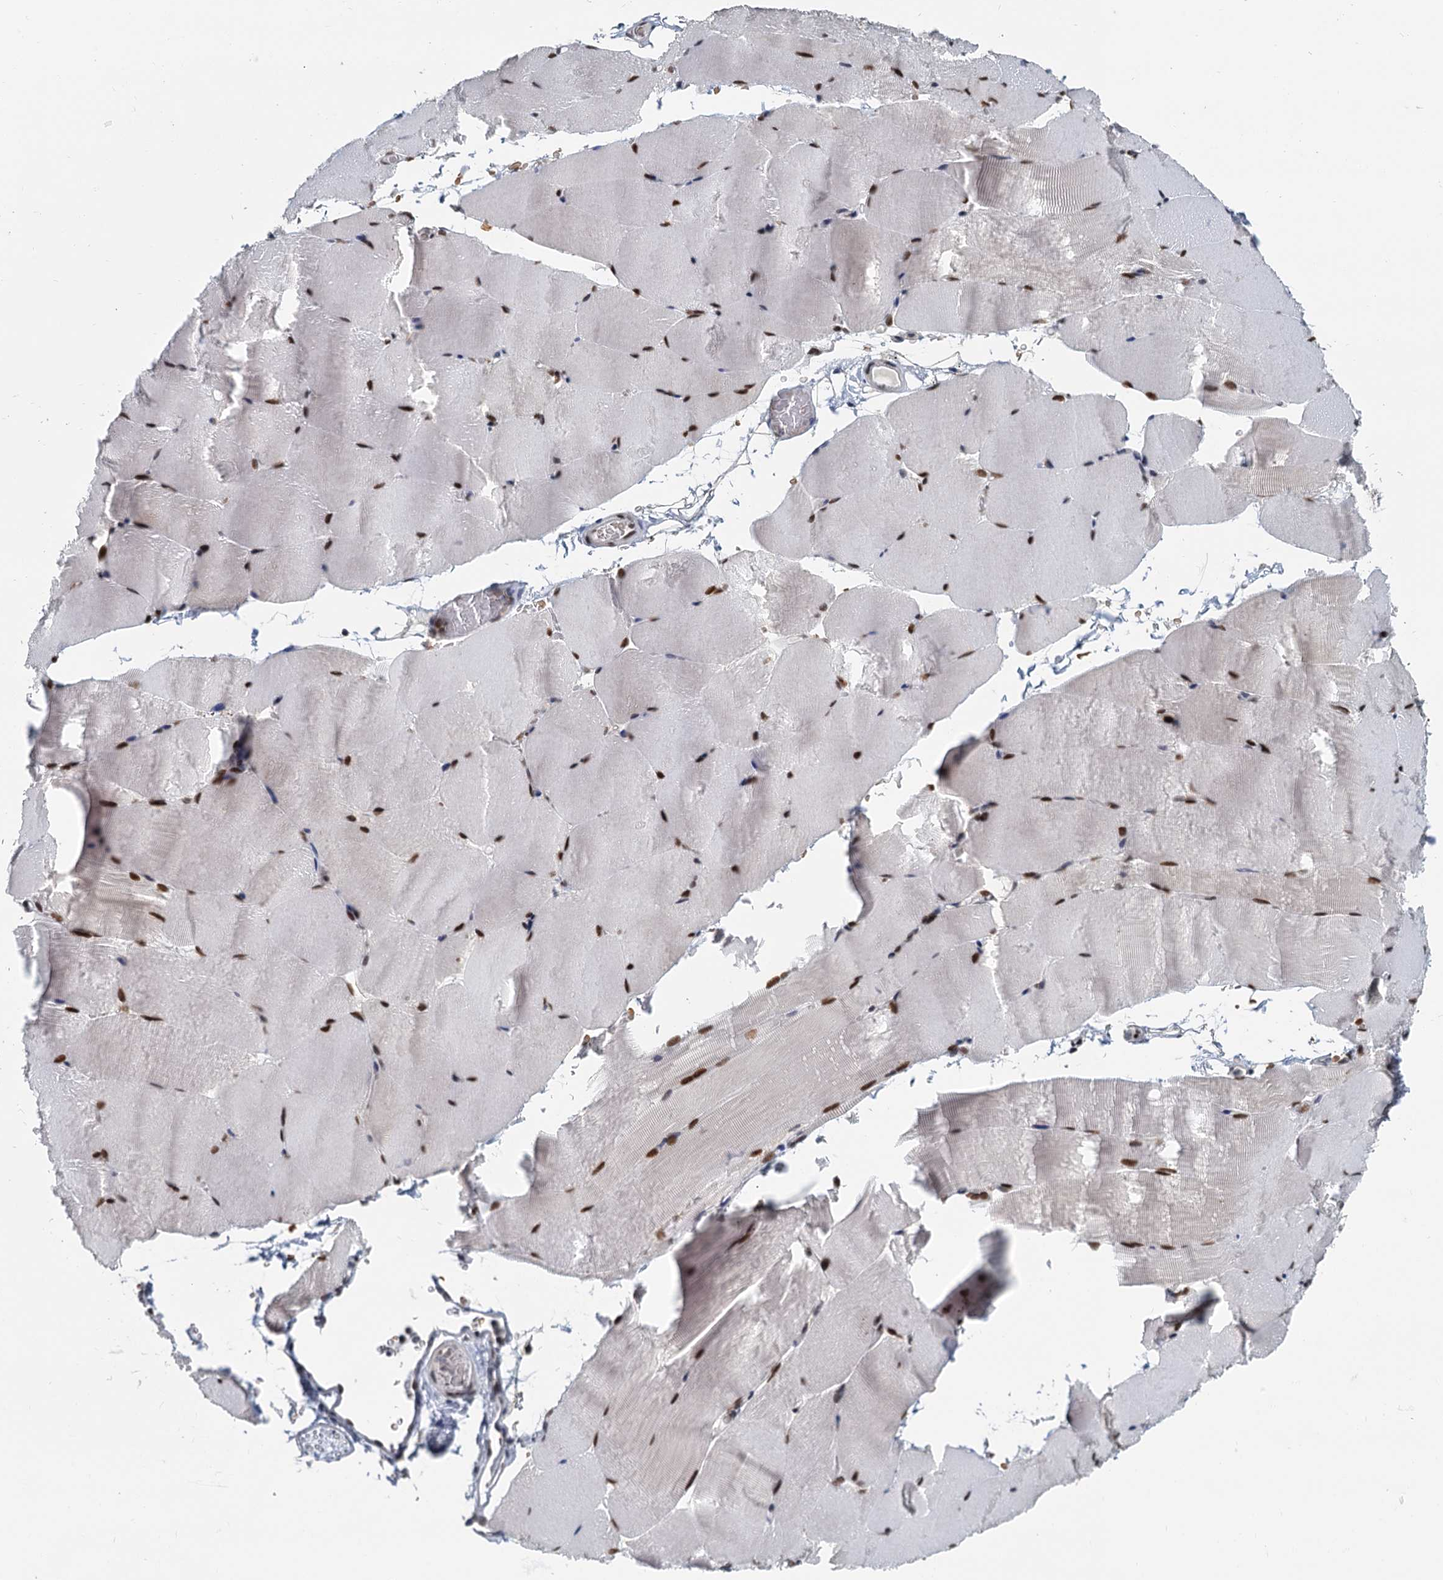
{"staining": {"intensity": "strong", "quantity": ">75%", "location": "nuclear"}, "tissue": "skeletal muscle", "cell_type": "Myocytes", "image_type": "normal", "snomed": [{"axis": "morphology", "description": "Normal tissue, NOS"}, {"axis": "topography", "description": "Skeletal muscle"}, {"axis": "topography", "description": "Parathyroid gland"}], "caption": "This photomicrograph displays normal skeletal muscle stained with immunohistochemistry (IHC) to label a protein in brown. The nuclear of myocytes show strong positivity for the protein. Nuclei are counter-stained blue.", "gene": "RPRD1A", "patient": {"sex": "female", "age": 37}}